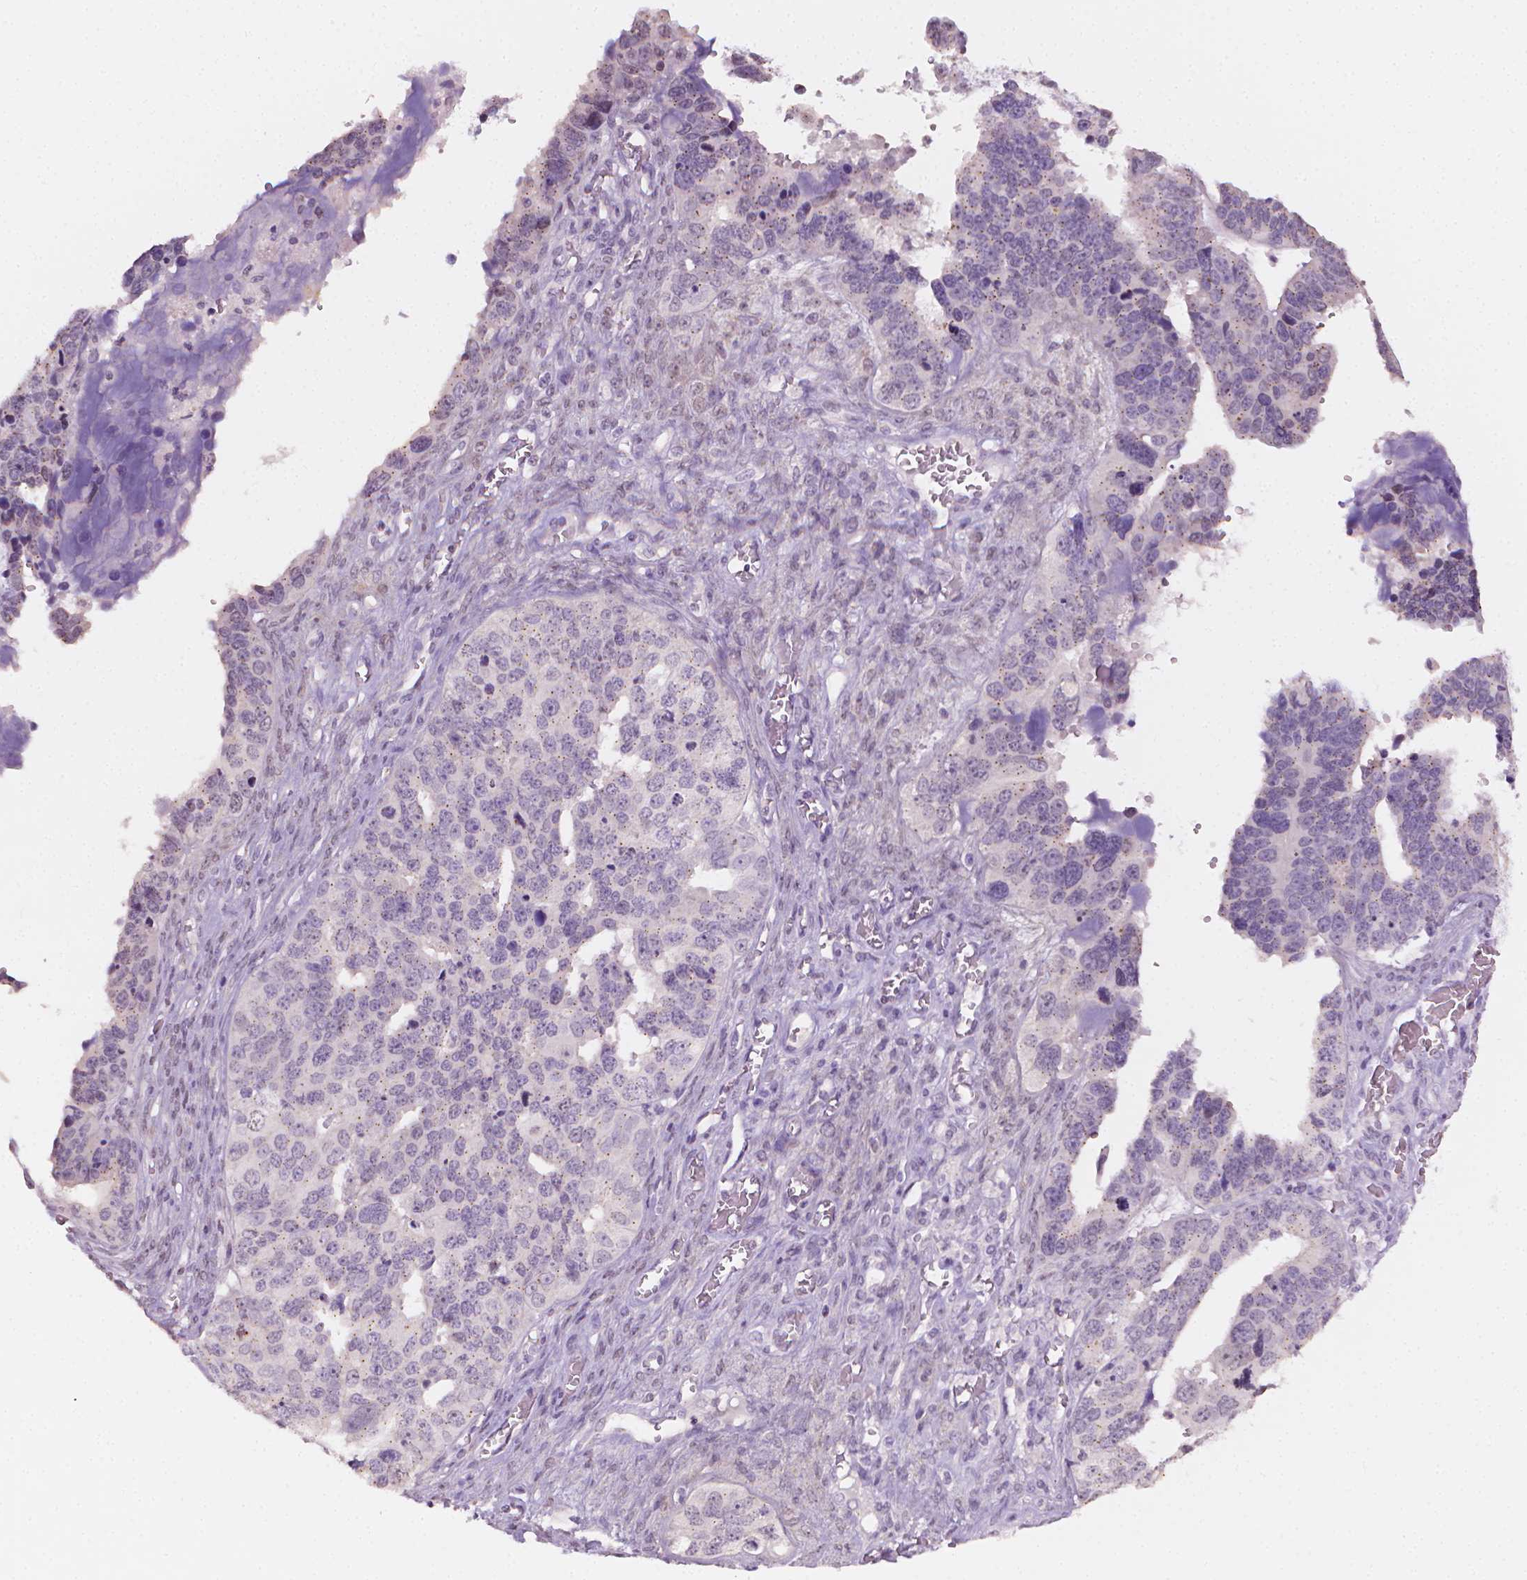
{"staining": {"intensity": "negative", "quantity": "none", "location": "none"}, "tissue": "ovarian cancer", "cell_type": "Tumor cells", "image_type": "cancer", "snomed": [{"axis": "morphology", "description": "Cystadenocarcinoma, serous, NOS"}, {"axis": "topography", "description": "Ovary"}], "caption": "This photomicrograph is of ovarian serous cystadenocarcinoma stained with immunohistochemistry (IHC) to label a protein in brown with the nuclei are counter-stained blue. There is no positivity in tumor cells. (Immunohistochemistry, brightfield microscopy, high magnification).", "gene": "NCAN", "patient": {"sex": "female", "age": 76}}